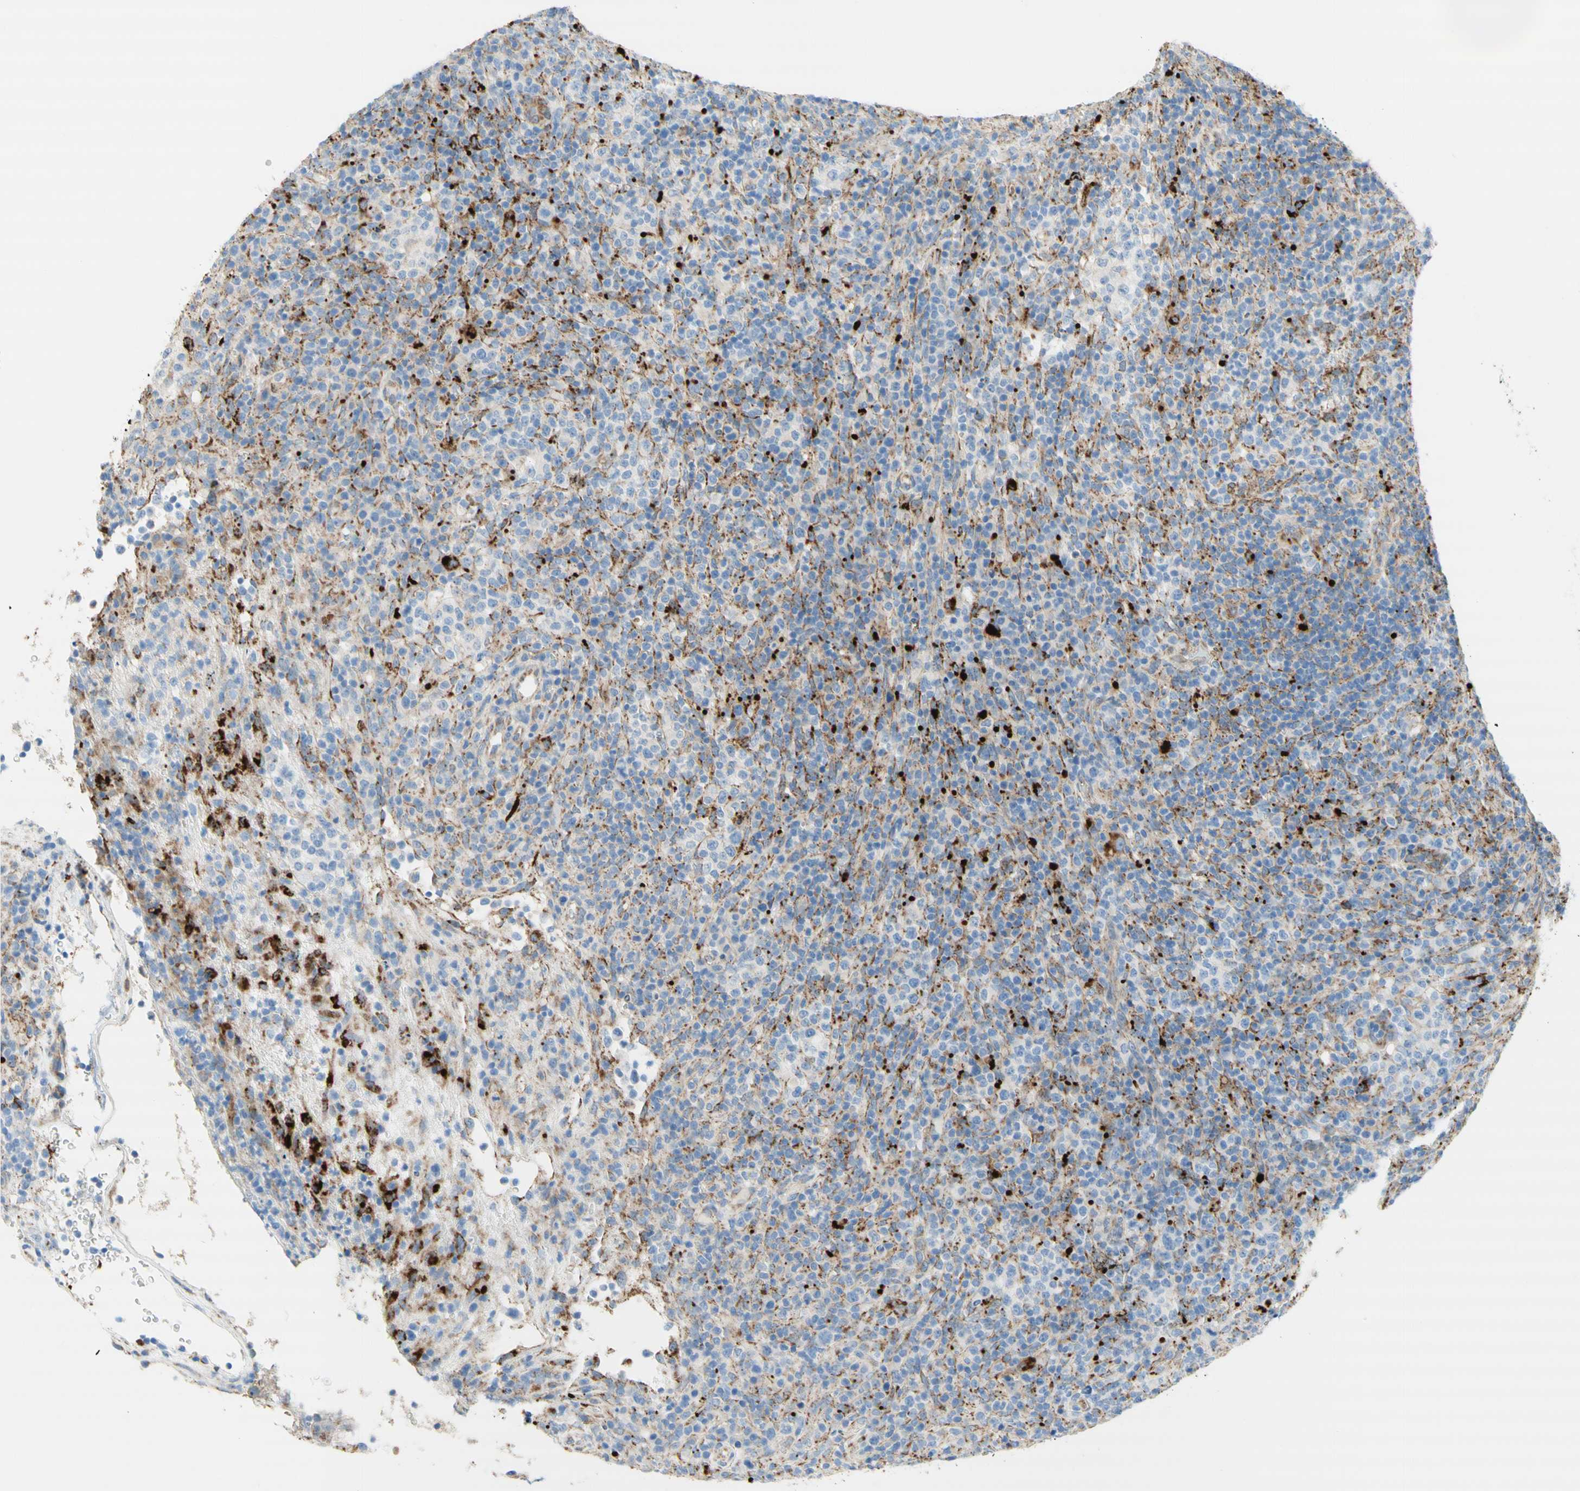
{"staining": {"intensity": "negative", "quantity": "none", "location": "none"}, "tissue": "lymphoma", "cell_type": "Tumor cells", "image_type": "cancer", "snomed": [{"axis": "morphology", "description": "Malignant lymphoma, non-Hodgkin's type, High grade"}, {"axis": "topography", "description": "Lymph node"}], "caption": "Immunohistochemical staining of lymphoma exhibits no significant positivity in tumor cells.", "gene": "URB2", "patient": {"sex": "female", "age": 76}}